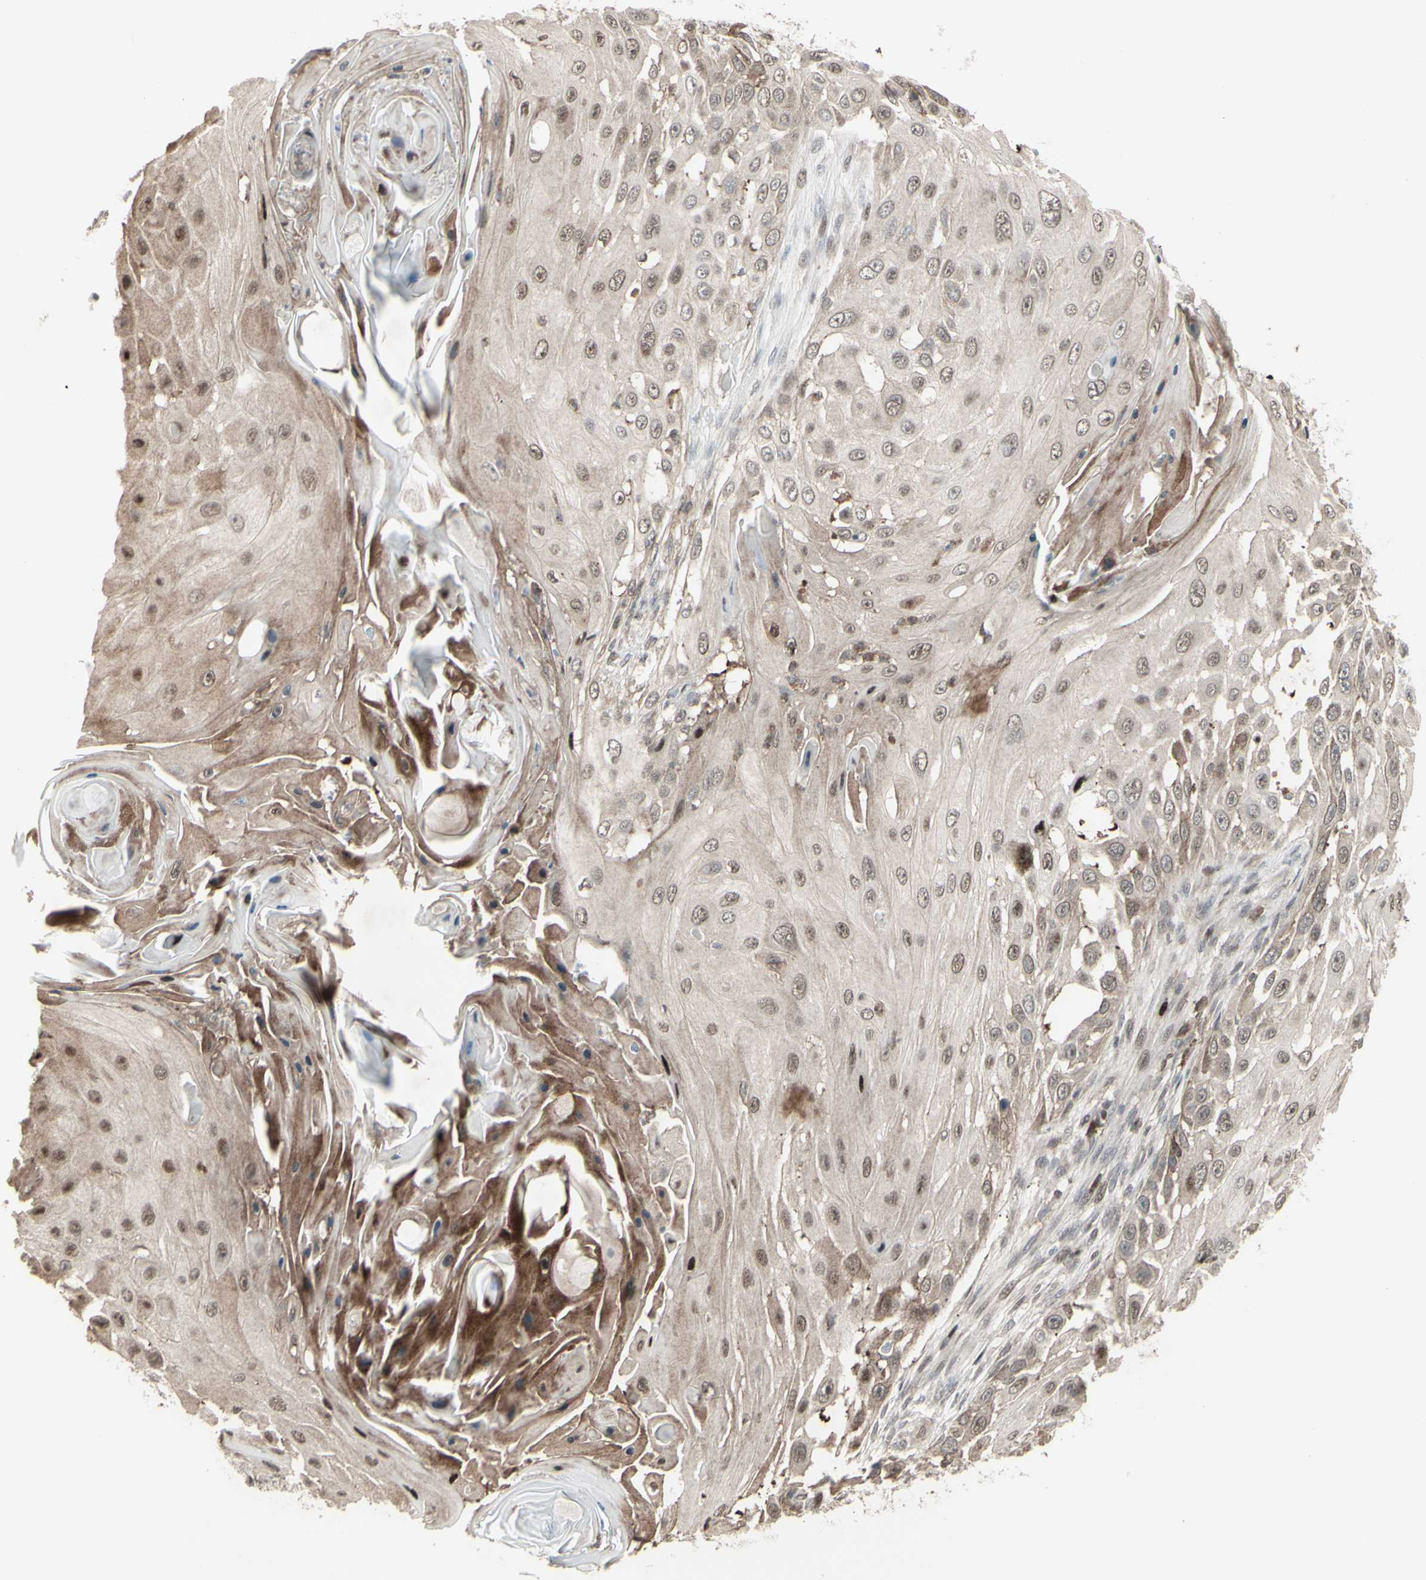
{"staining": {"intensity": "weak", "quantity": "25%-75%", "location": "nuclear"}, "tissue": "skin cancer", "cell_type": "Tumor cells", "image_type": "cancer", "snomed": [{"axis": "morphology", "description": "Squamous cell carcinoma, NOS"}, {"axis": "topography", "description": "Skin"}], "caption": "DAB (3,3'-diaminobenzidine) immunohistochemical staining of human skin squamous cell carcinoma shows weak nuclear protein staining in approximately 25%-75% of tumor cells.", "gene": "CD33", "patient": {"sex": "female", "age": 44}}